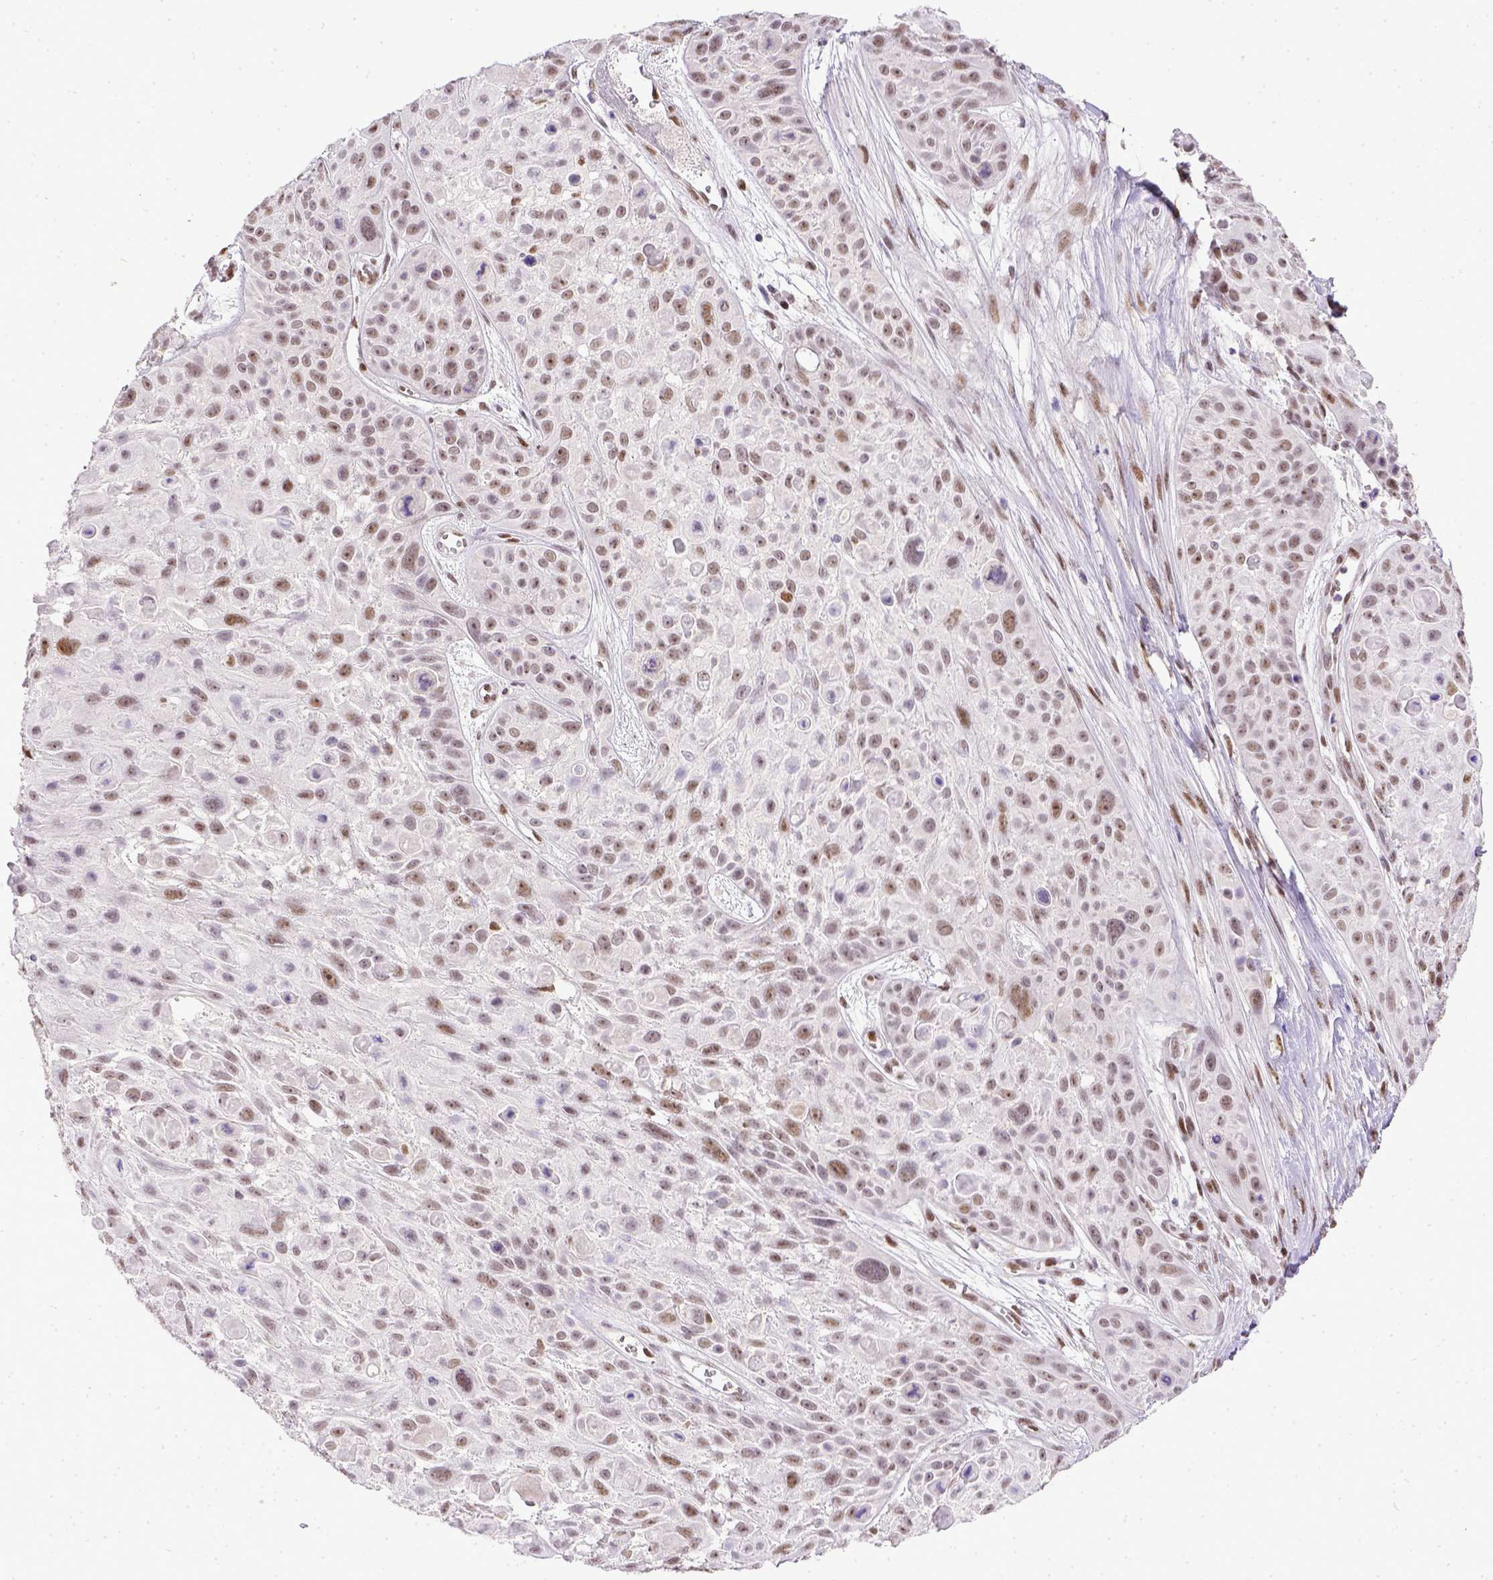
{"staining": {"intensity": "weak", "quantity": ">75%", "location": "nuclear"}, "tissue": "skin cancer", "cell_type": "Tumor cells", "image_type": "cancer", "snomed": [{"axis": "morphology", "description": "Squamous cell carcinoma, NOS"}, {"axis": "topography", "description": "Skin"}, {"axis": "topography", "description": "Anal"}], "caption": "Immunohistochemical staining of human squamous cell carcinoma (skin) shows low levels of weak nuclear protein expression in about >75% of tumor cells.", "gene": "ERCC1", "patient": {"sex": "female", "age": 75}}